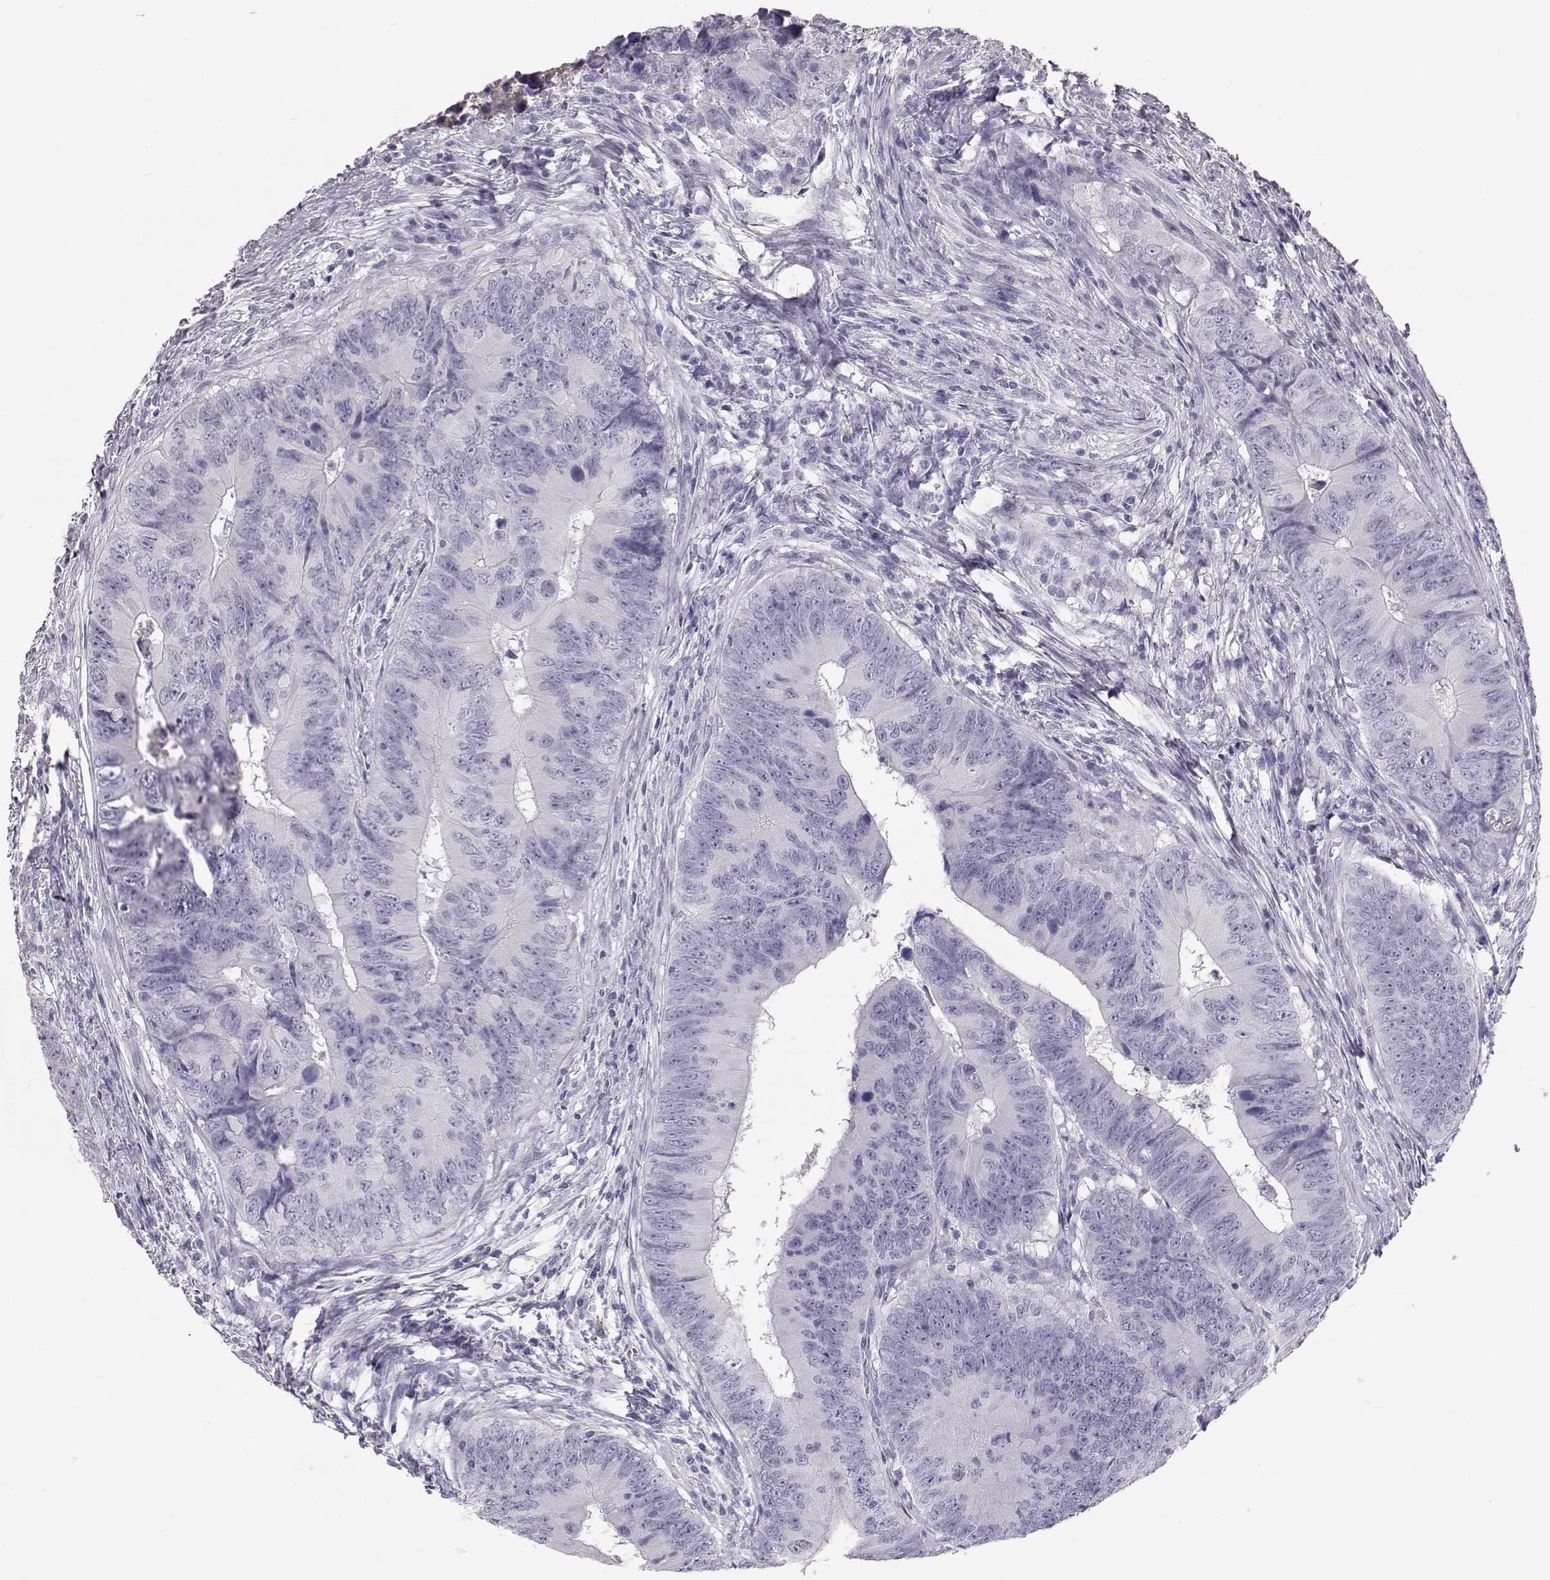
{"staining": {"intensity": "negative", "quantity": "none", "location": "none"}, "tissue": "colorectal cancer", "cell_type": "Tumor cells", "image_type": "cancer", "snomed": [{"axis": "morphology", "description": "Adenocarcinoma, NOS"}, {"axis": "topography", "description": "Colon"}], "caption": "Immunohistochemistry photomicrograph of neoplastic tissue: colorectal adenocarcinoma stained with DAB (3,3'-diaminobenzidine) exhibits no significant protein expression in tumor cells.", "gene": "KRTAP16-1", "patient": {"sex": "female", "age": 82}}